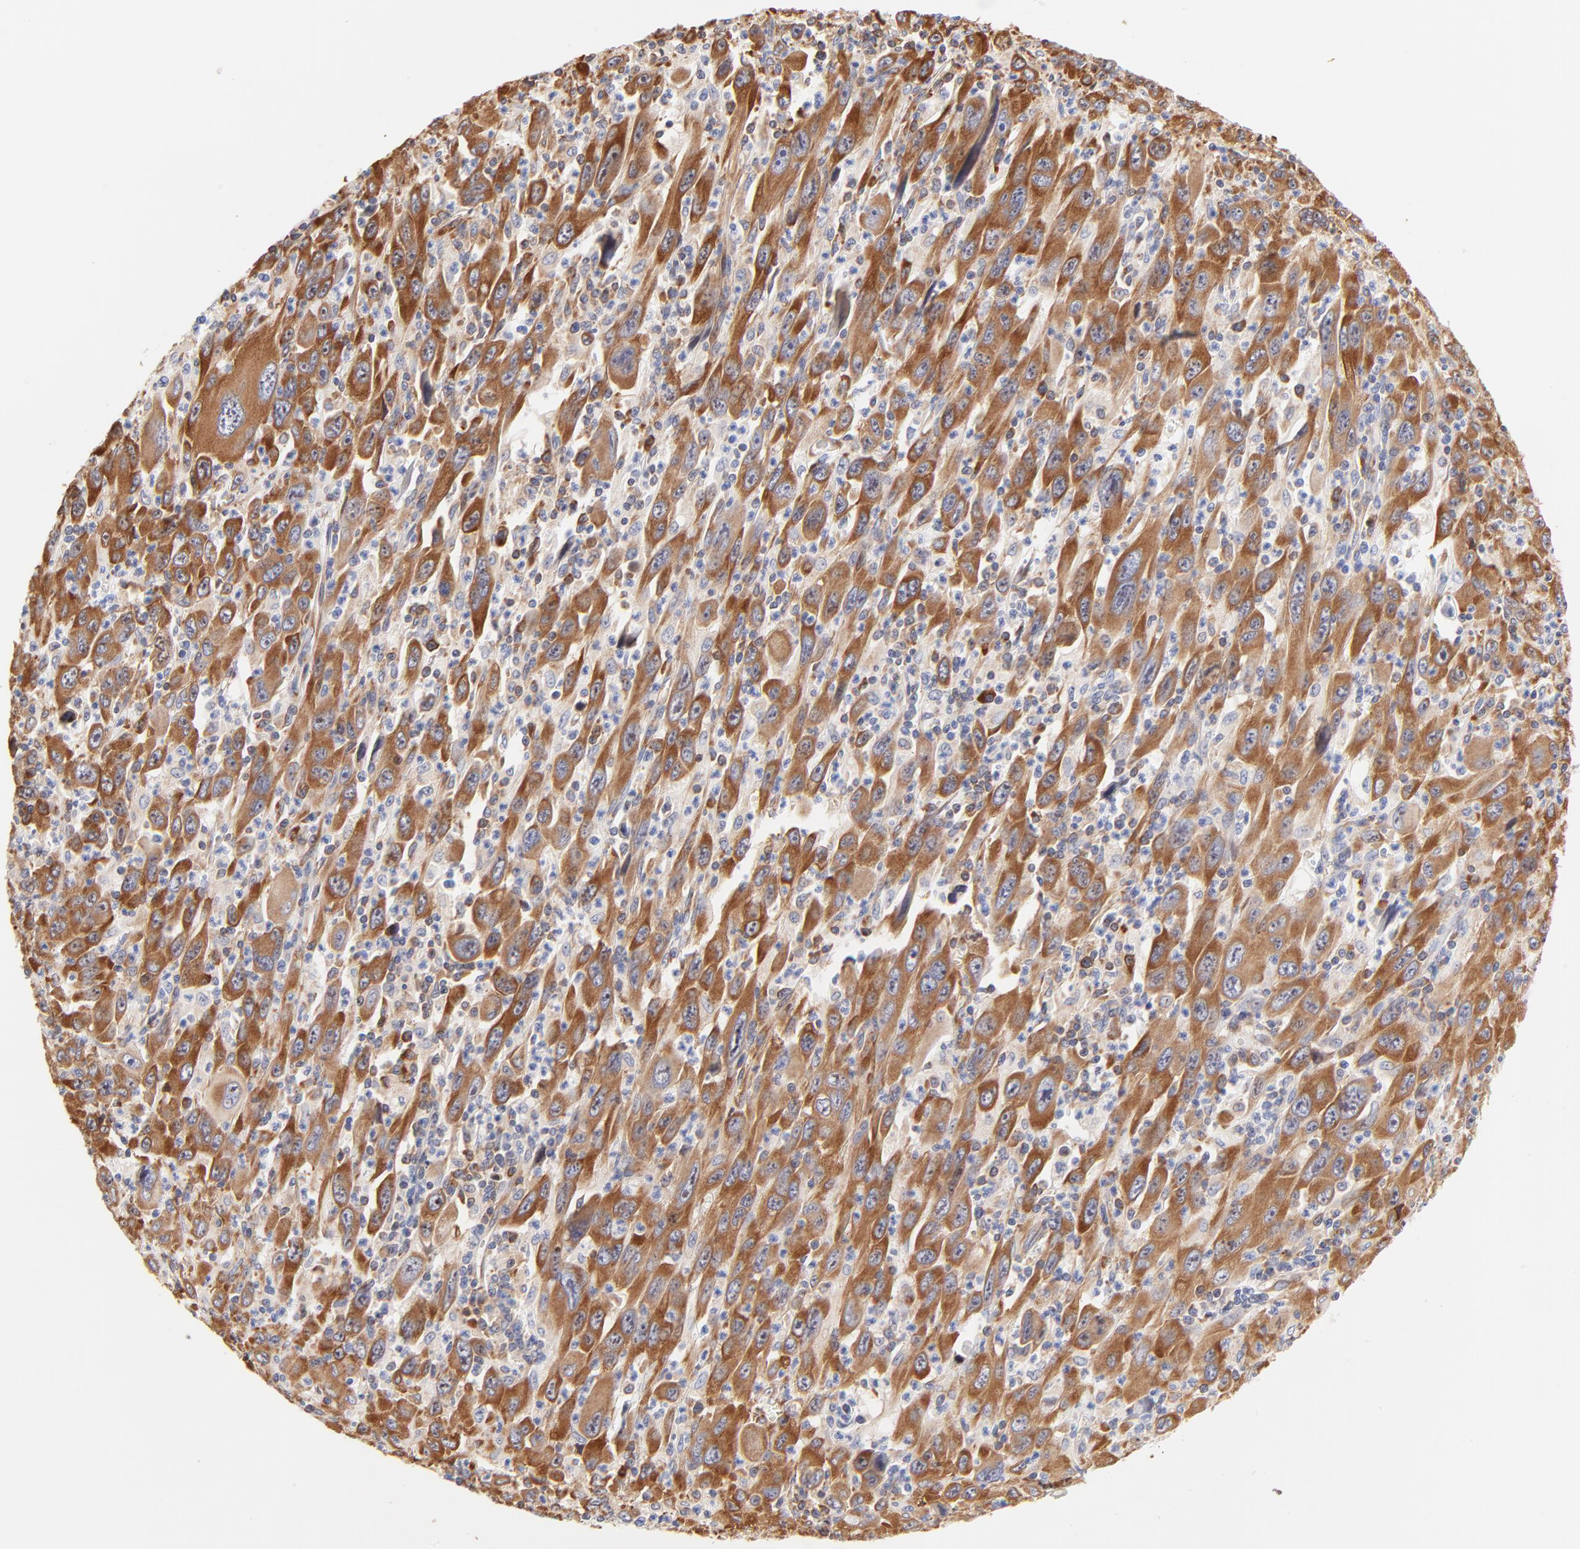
{"staining": {"intensity": "strong", "quantity": ">75%", "location": "cytoplasmic/membranous"}, "tissue": "melanoma", "cell_type": "Tumor cells", "image_type": "cancer", "snomed": [{"axis": "morphology", "description": "Malignant melanoma, Metastatic site"}, {"axis": "topography", "description": "Skin"}], "caption": "The histopathology image reveals staining of malignant melanoma (metastatic site), revealing strong cytoplasmic/membranous protein expression (brown color) within tumor cells.", "gene": "RPL27", "patient": {"sex": "female", "age": 56}}